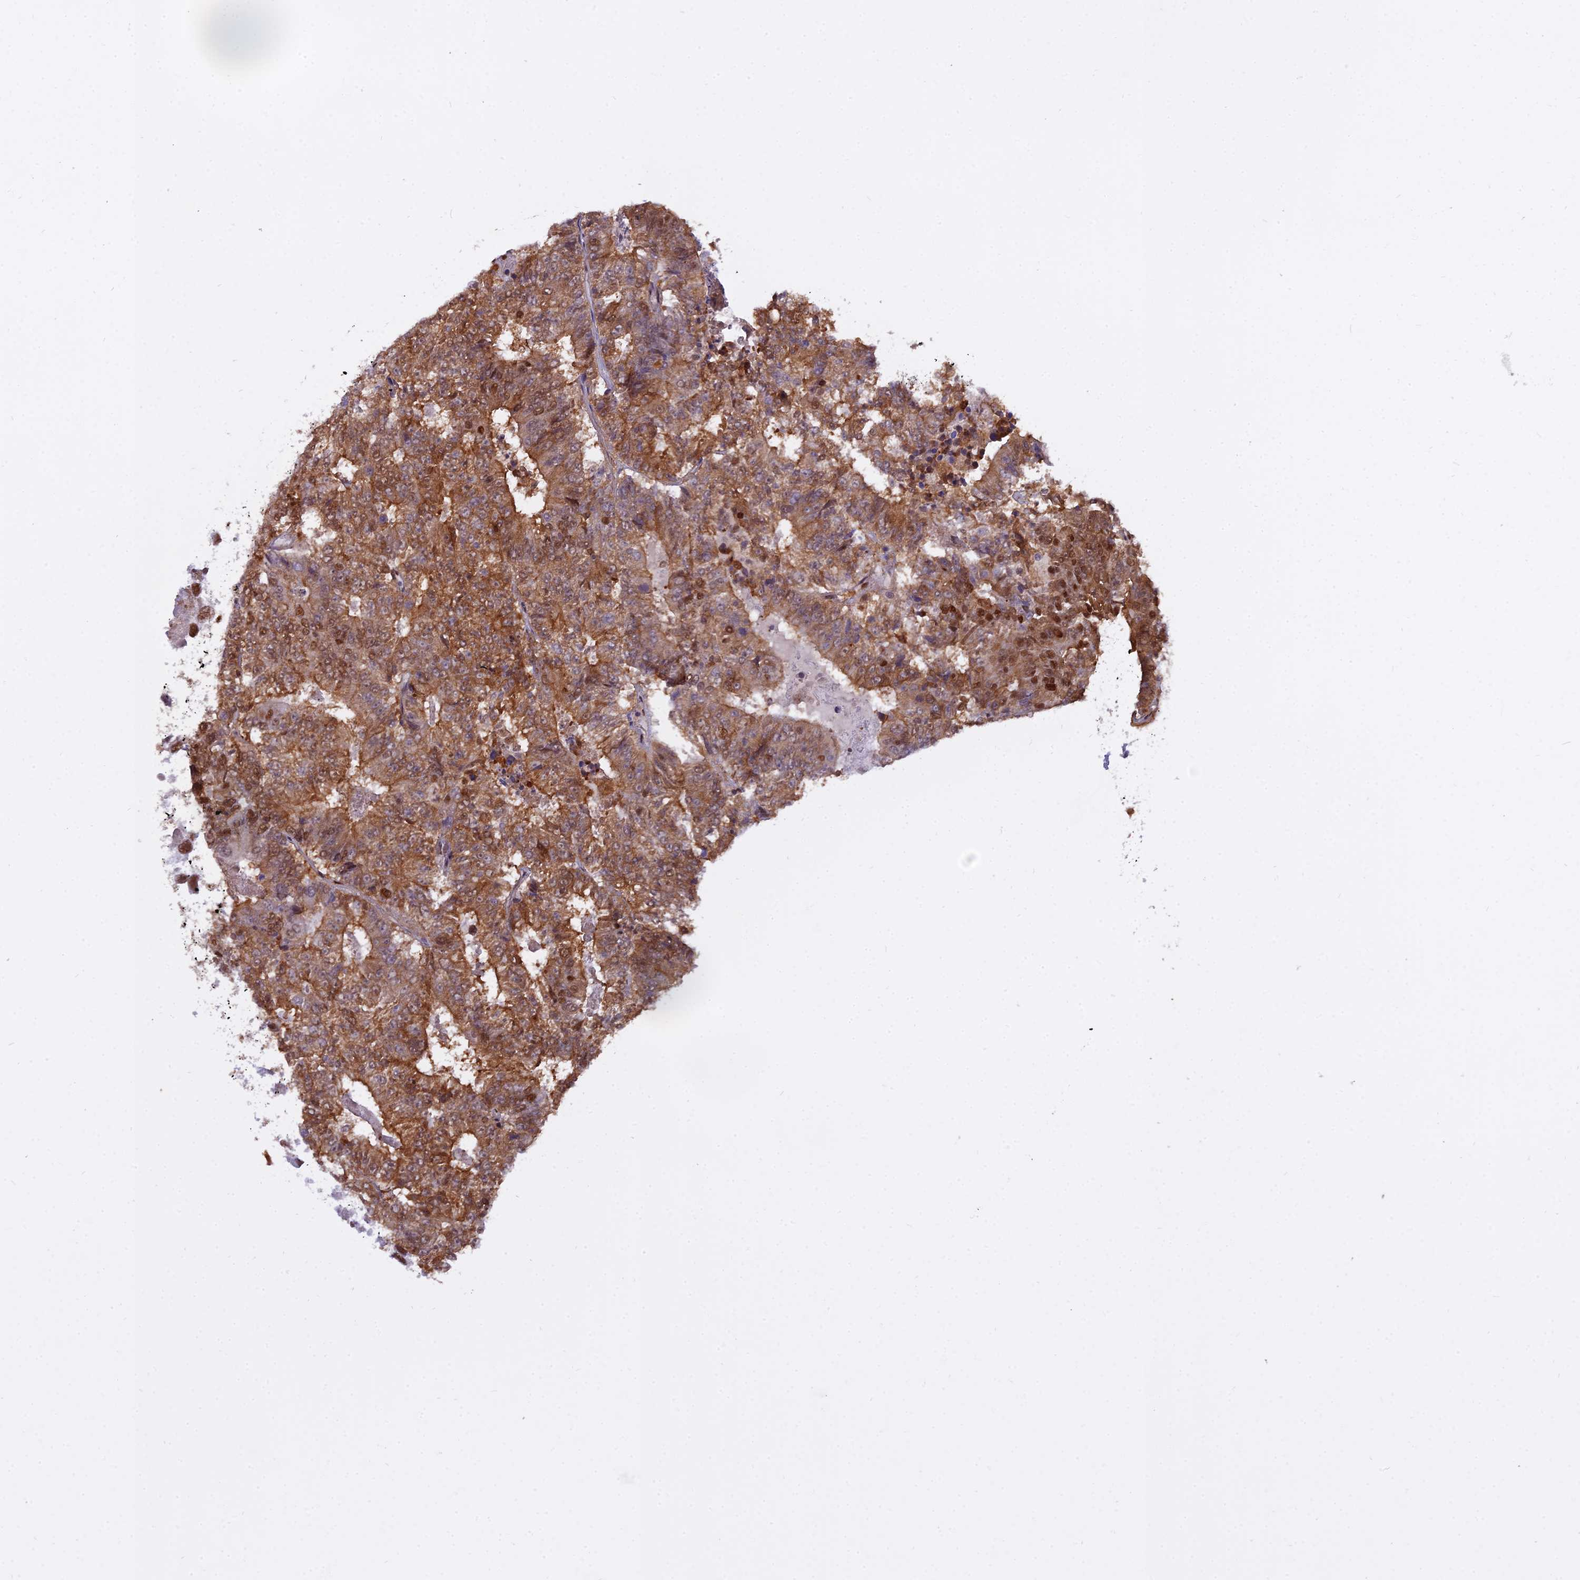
{"staining": {"intensity": "strong", "quantity": ">75%", "location": "cytoplasmic/membranous,nuclear"}, "tissue": "colorectal cancer", "cell_type": "Tumor cells", "image_type": "cancer", "snomed": [{"axis": "morphology", "description": "Adenocarcinoma, NOS"}, {"axis": "topography", "description": "Colon"}], "caption": "Colorectal cancer stained with DAB IHC displays high levels of strong cytoplasmic/membranous and nuclear positivity in about >75% of tumor cells.", "gene": "NPEPL1", "patient": {"sex": "male", "age": 83}}